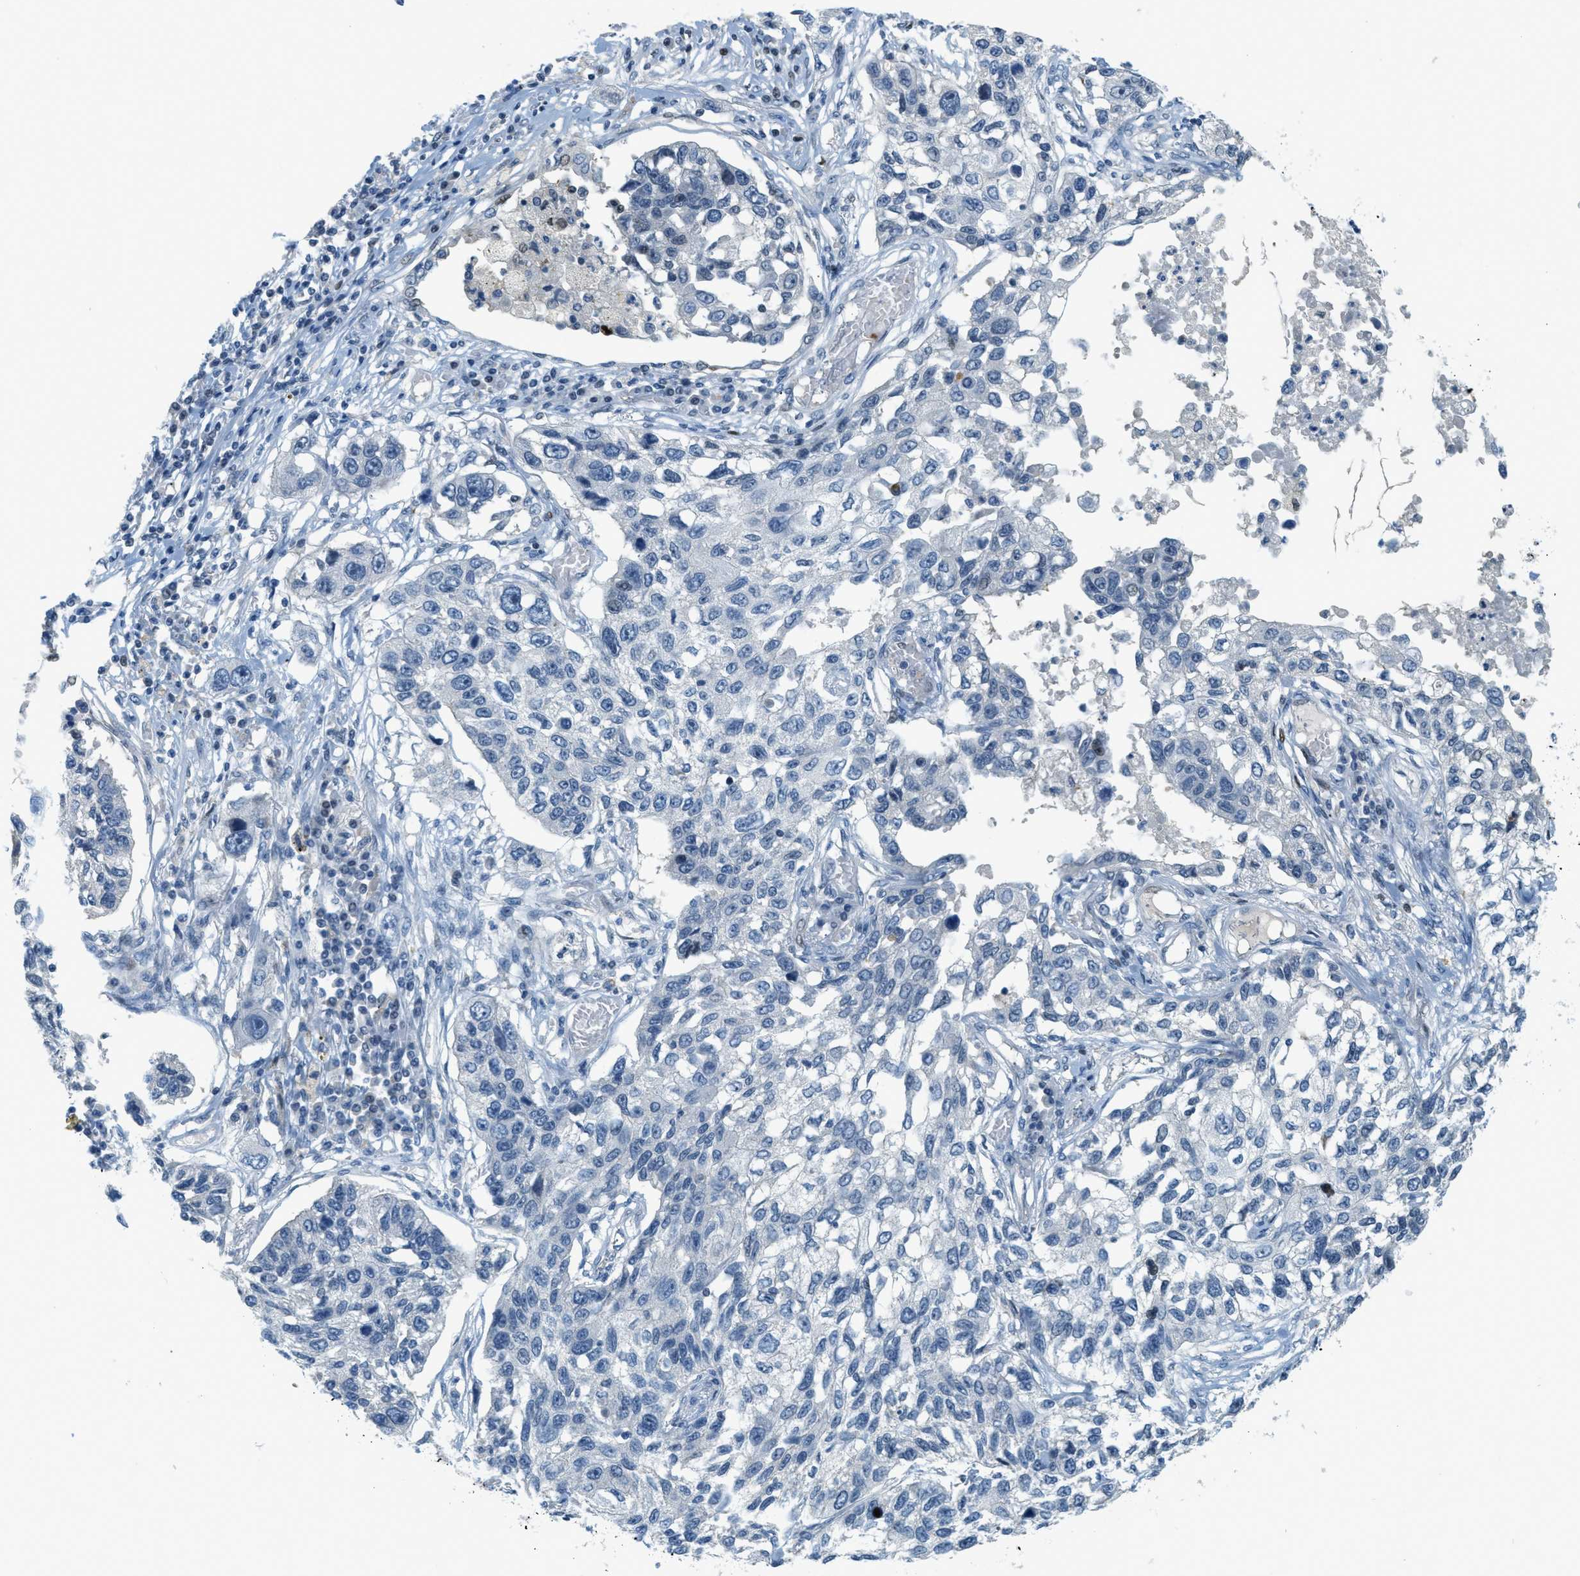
{"staining": {"intensity": "negative", "quantity": "none", "location": "none"}, "tissue": "lung cancer", "cell_type": "Tumor cells", "image_type": "cancer", "snomed": [{"axis": "morphology", "description": "Squamous cell carcinoma, NOS"}, {"axis": "topography", "description": "Lung"}], "caption": "Tumor cells are negative for brown protein staining in squamous cell carcinoma (lung).", "gene": "CYP4X1", "patient": {"sex": "male", "age": 71}}